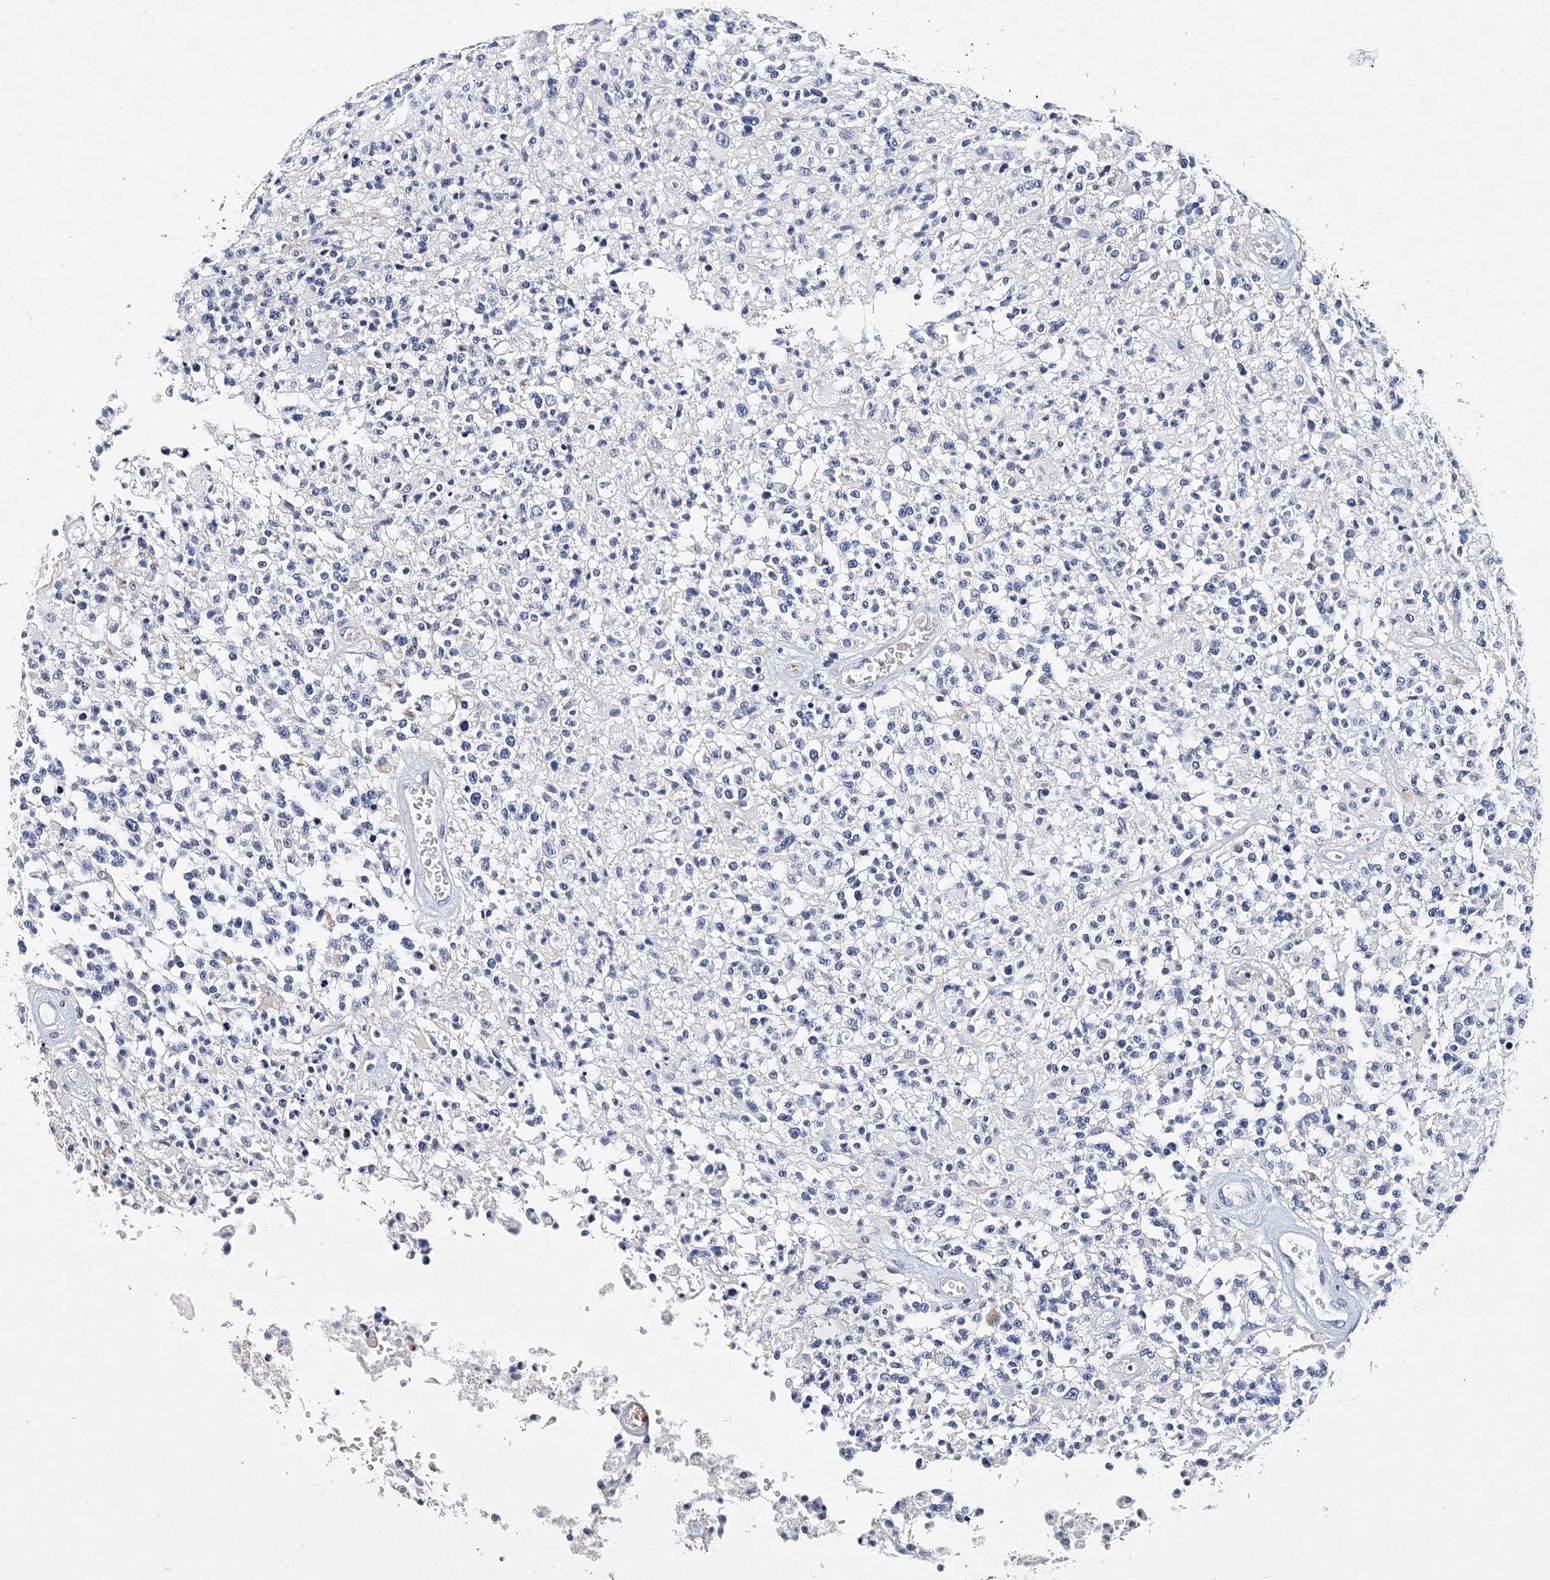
{"staining": {"intensity": "negative", "quantity": "none", "location": "none"}, "tissue": "glioma", "cell_type": "Tumor cells", "image_type": "cancer", "snomed": [{"axis": "morphology", "description": "Glioma, malignant, High grade"}, {"axis": "morphology", "description": "Glioblastoma, NOS"}, {"axis": "topography", "description": "Brain"}], "caption": "IHC micrograph of neoplastic tissue: glioma stained with DAB demonstrates no significant protein staining in tumor cells.", "gene": "ITGA2B", "patient": {"sex": "male", "age": 60}}